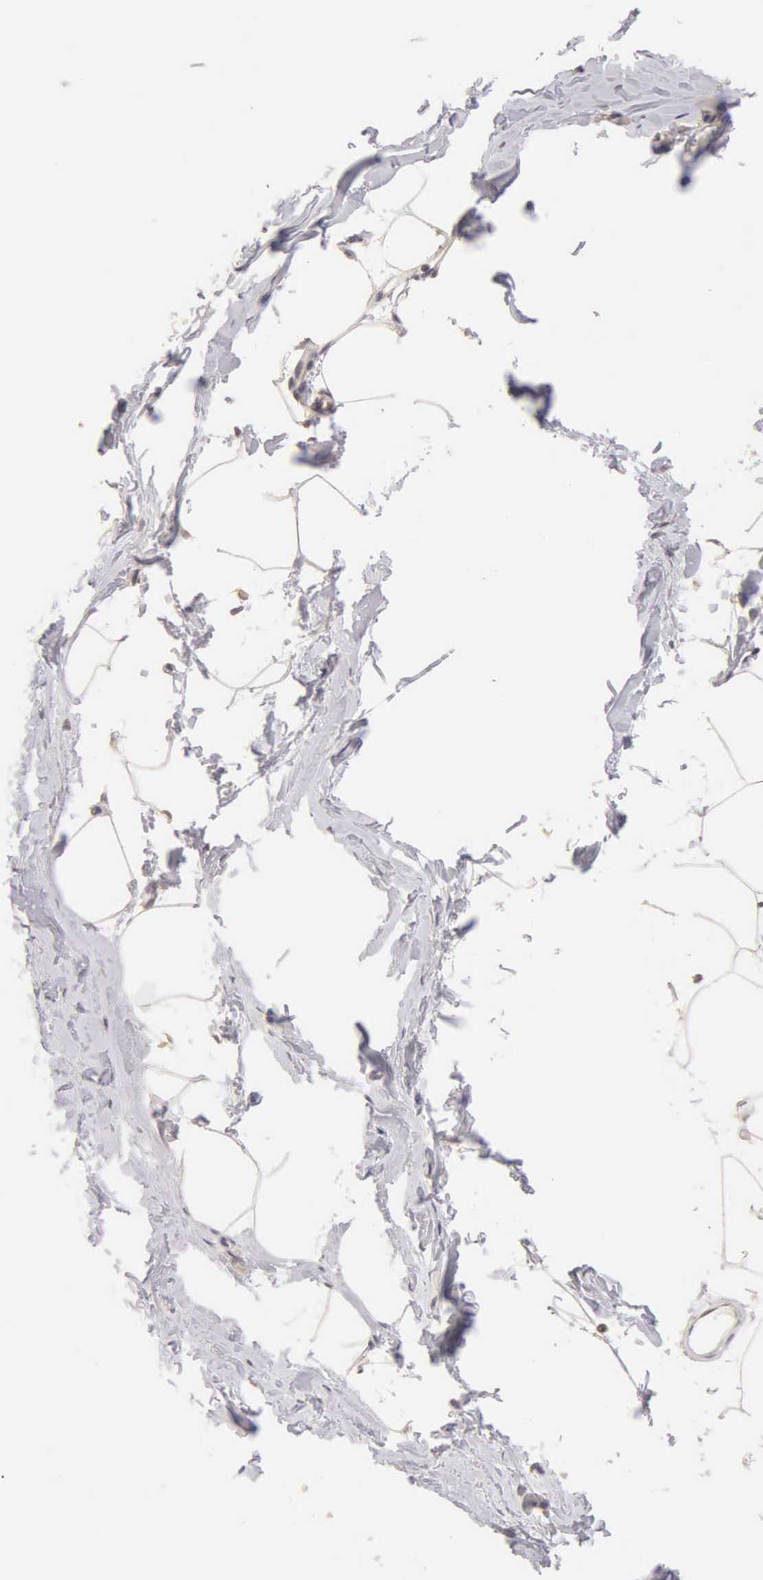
{"staining": {"intensity": "negative", "quantity": "none", "location": "none"}, "tissue": "adipose tissue", "cell_type": "Adipocytes", "image_type": "normal", "snomed": [{"axis": "morphology", "description": "Normal tissue, NOS"}, {"axis": "topography", "description": "Breast"}], "caption": "Immunohistochemistry histopathology image of unremarkable human adipose tissue stained for a protein (brown), which demonstrates no expression in adipocytes.", "gene": "ESR1", "patient": {"sex": "female", "age": 45}}